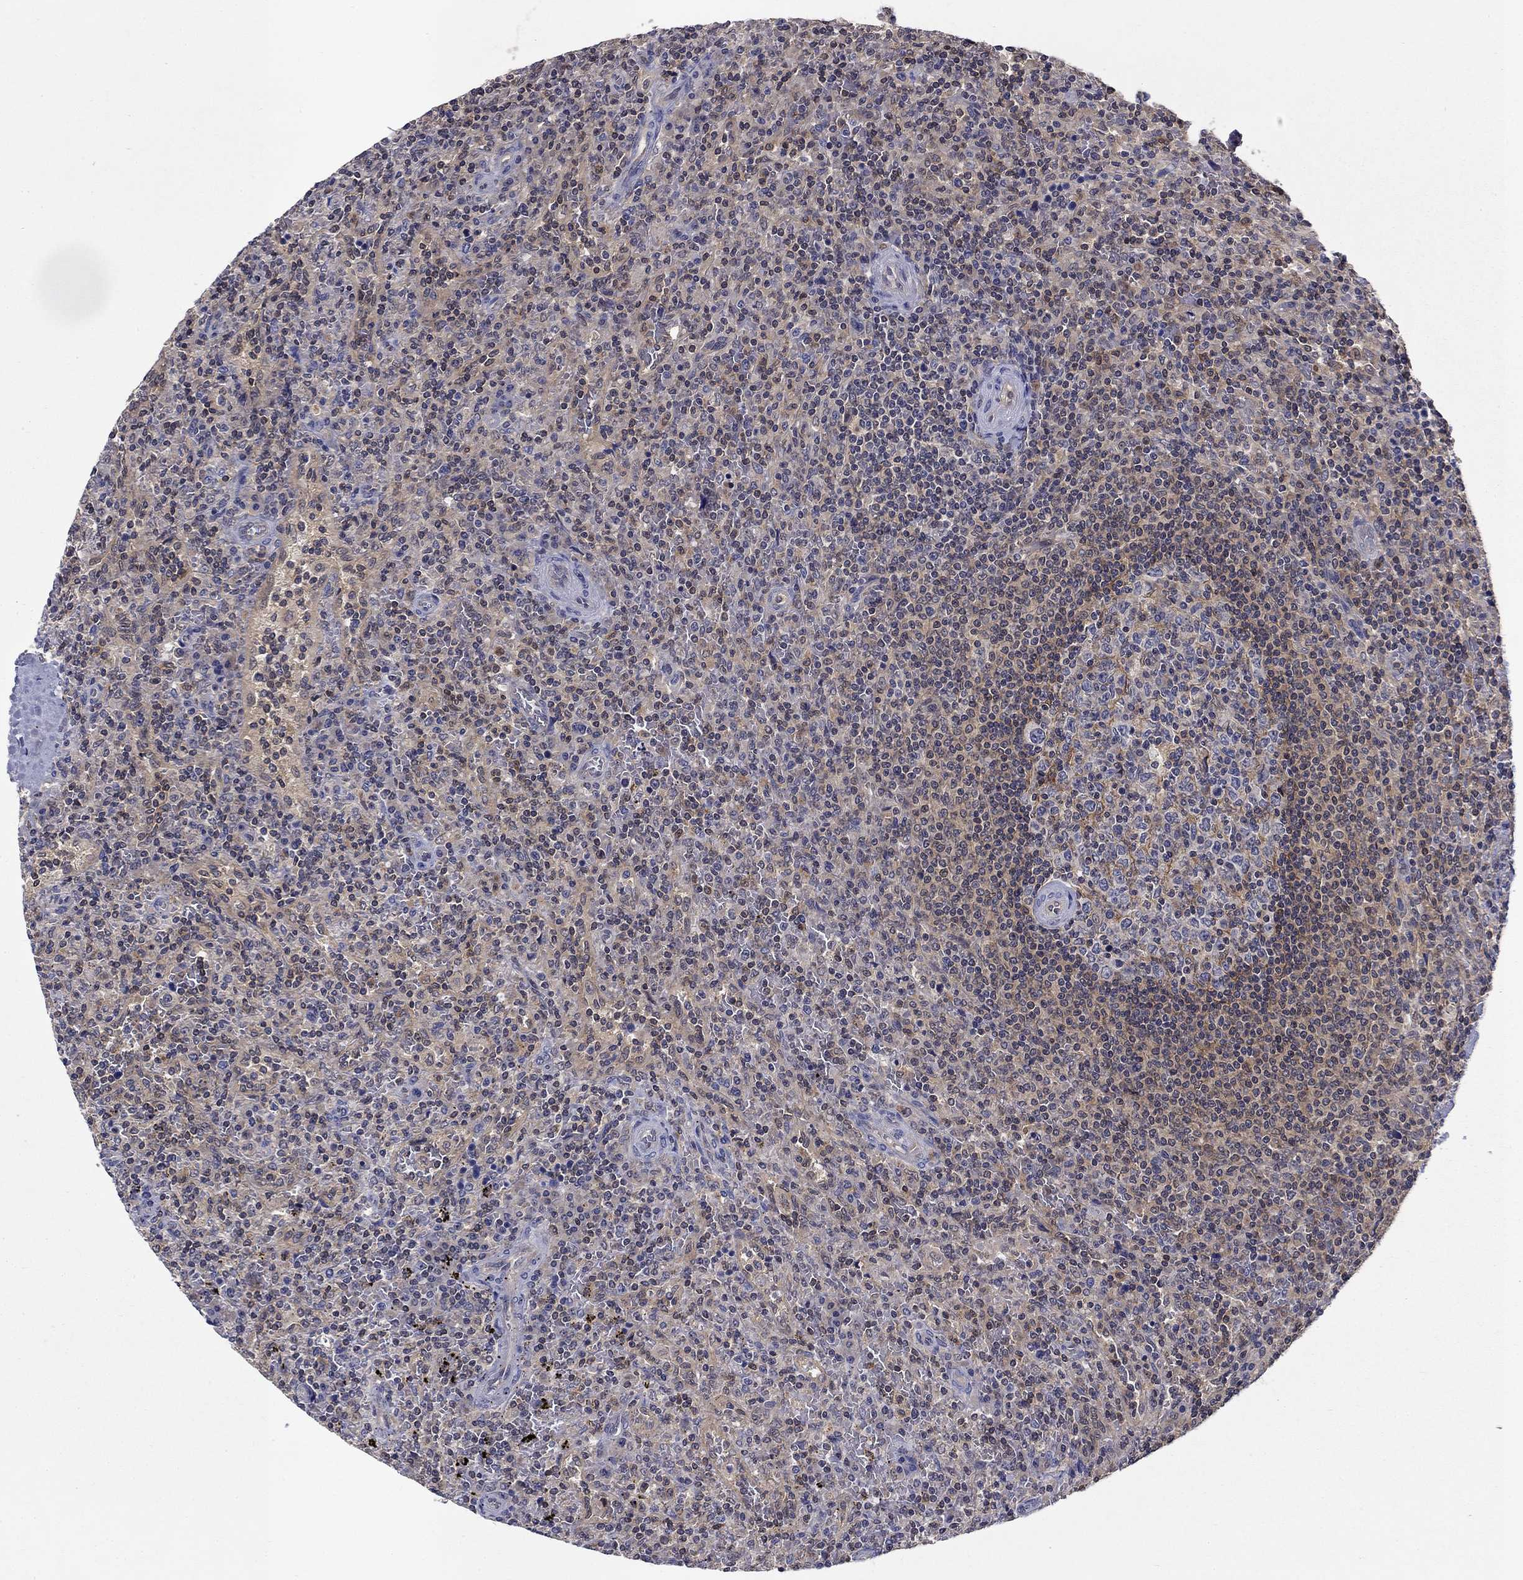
{"staining": {"intensity": "negative", "quantity": "none", "location": "none"}, "tissue": "lymphoma", "cell_type": "Tumor cells", "image_type": "cancer", "snomed": [{"axis": "morphology", "description": "Malignant lymphoma, non-Hodgkin's type, Low grade"}, {"axis": "topography", "description": "Spleen"}], "caption": "DAB immunohistochemical staining of lymphoma shows no significant positivity in tumor cells. Nuclei are stained in blue.", "gene": "GLTP", "patient": {"sex": "male", "age": 62}}